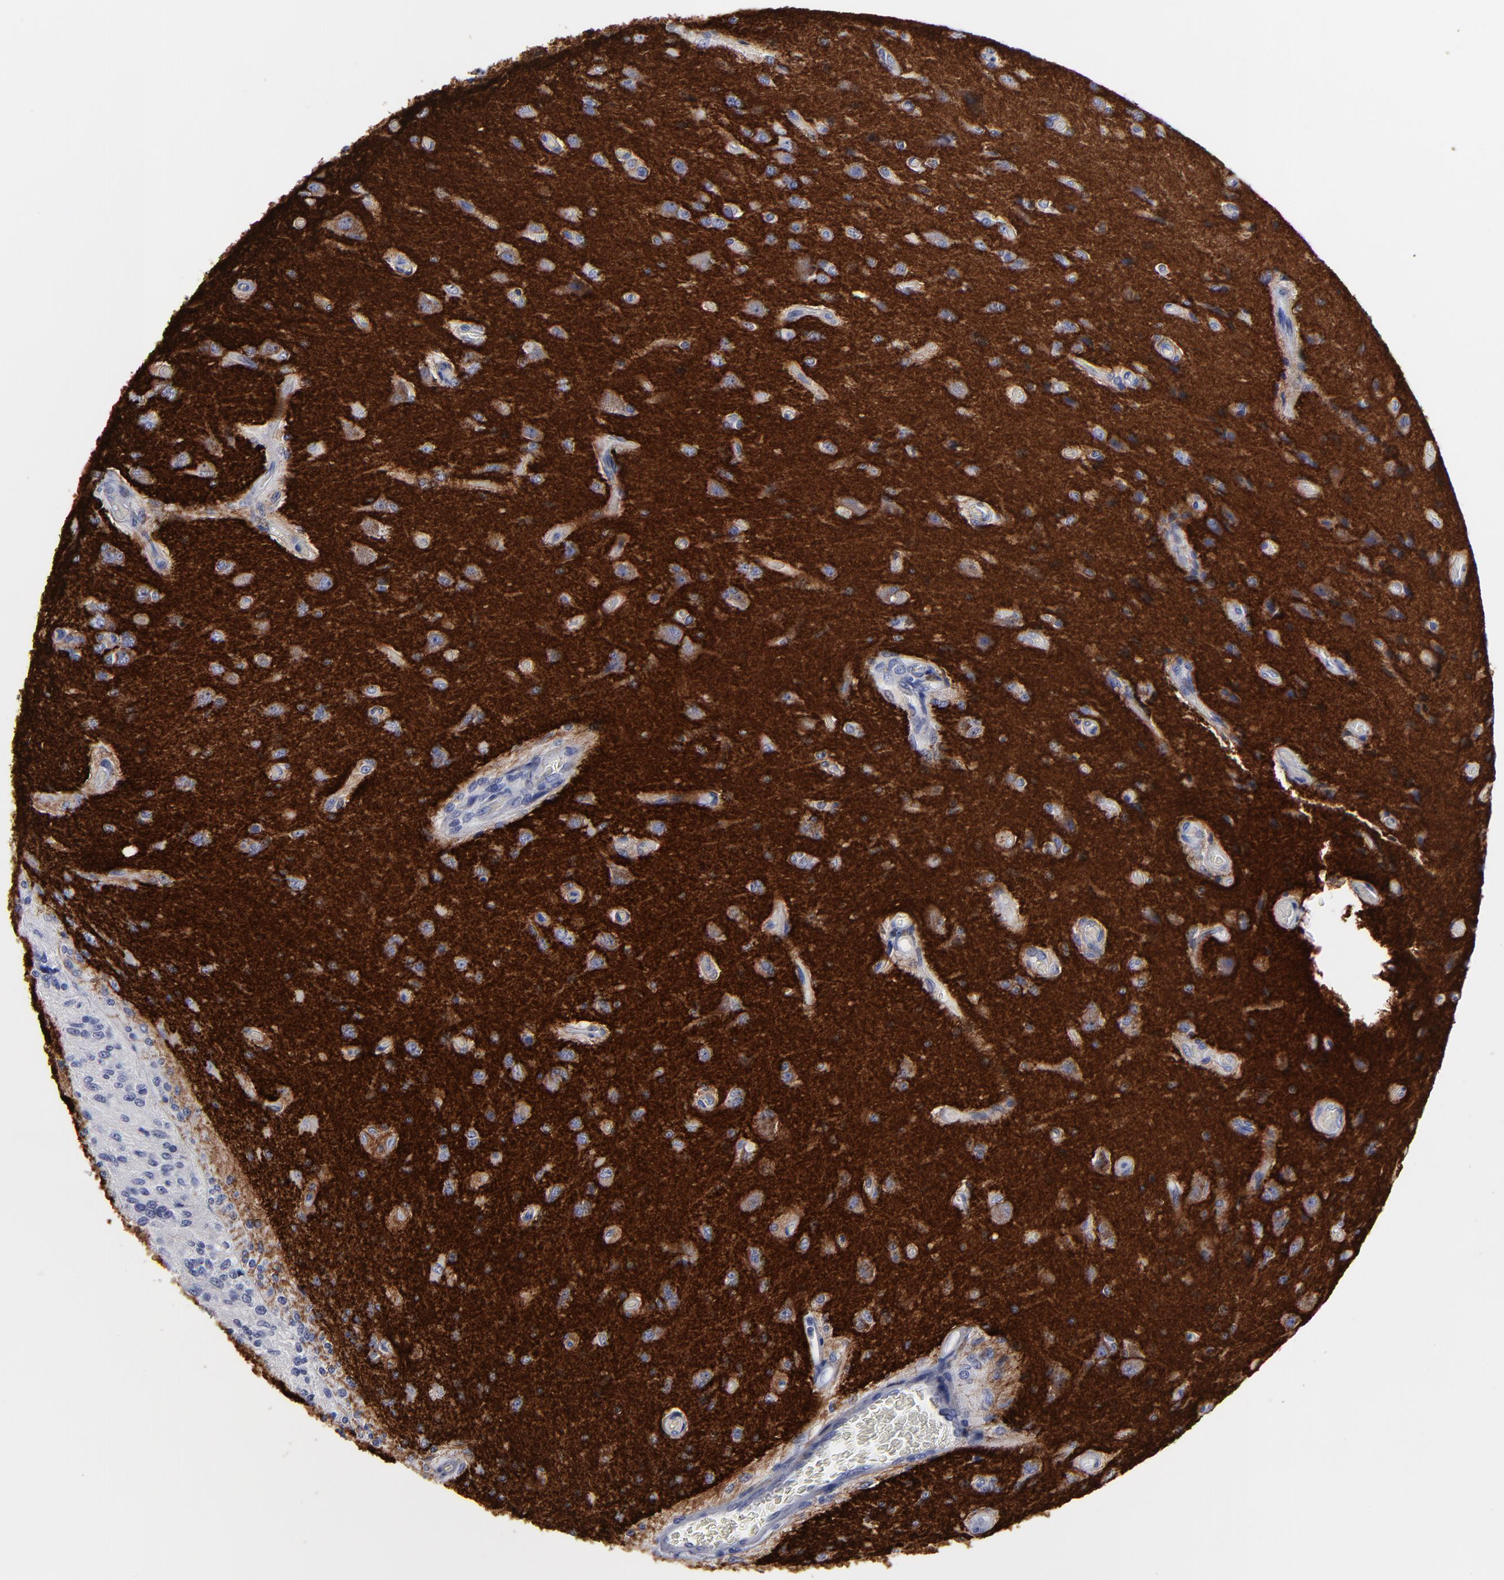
{"staining": {"intensity": "negative", "quantity": "none", "location": "none"}, "tissue": "glioma", "cell_type": "Tumor cells", "image_type": "cancer", "snomed": [{"axis": "morphology", "description": "Normal tissue, NOS"}, {"axis": "morphology", "description": "Glioma, malignant, High grade"}, {"axis": "topography", "description": "Cerebral cortex"}], "caption": "IHC image of malignant glioma (high-grade) stained for a protein (brown), which shows no expression in tumor cells. (DAB immunohistochemistry, high magnification).", "gene": "CADM3", "patient": {"sex": "male", "age": 77}}